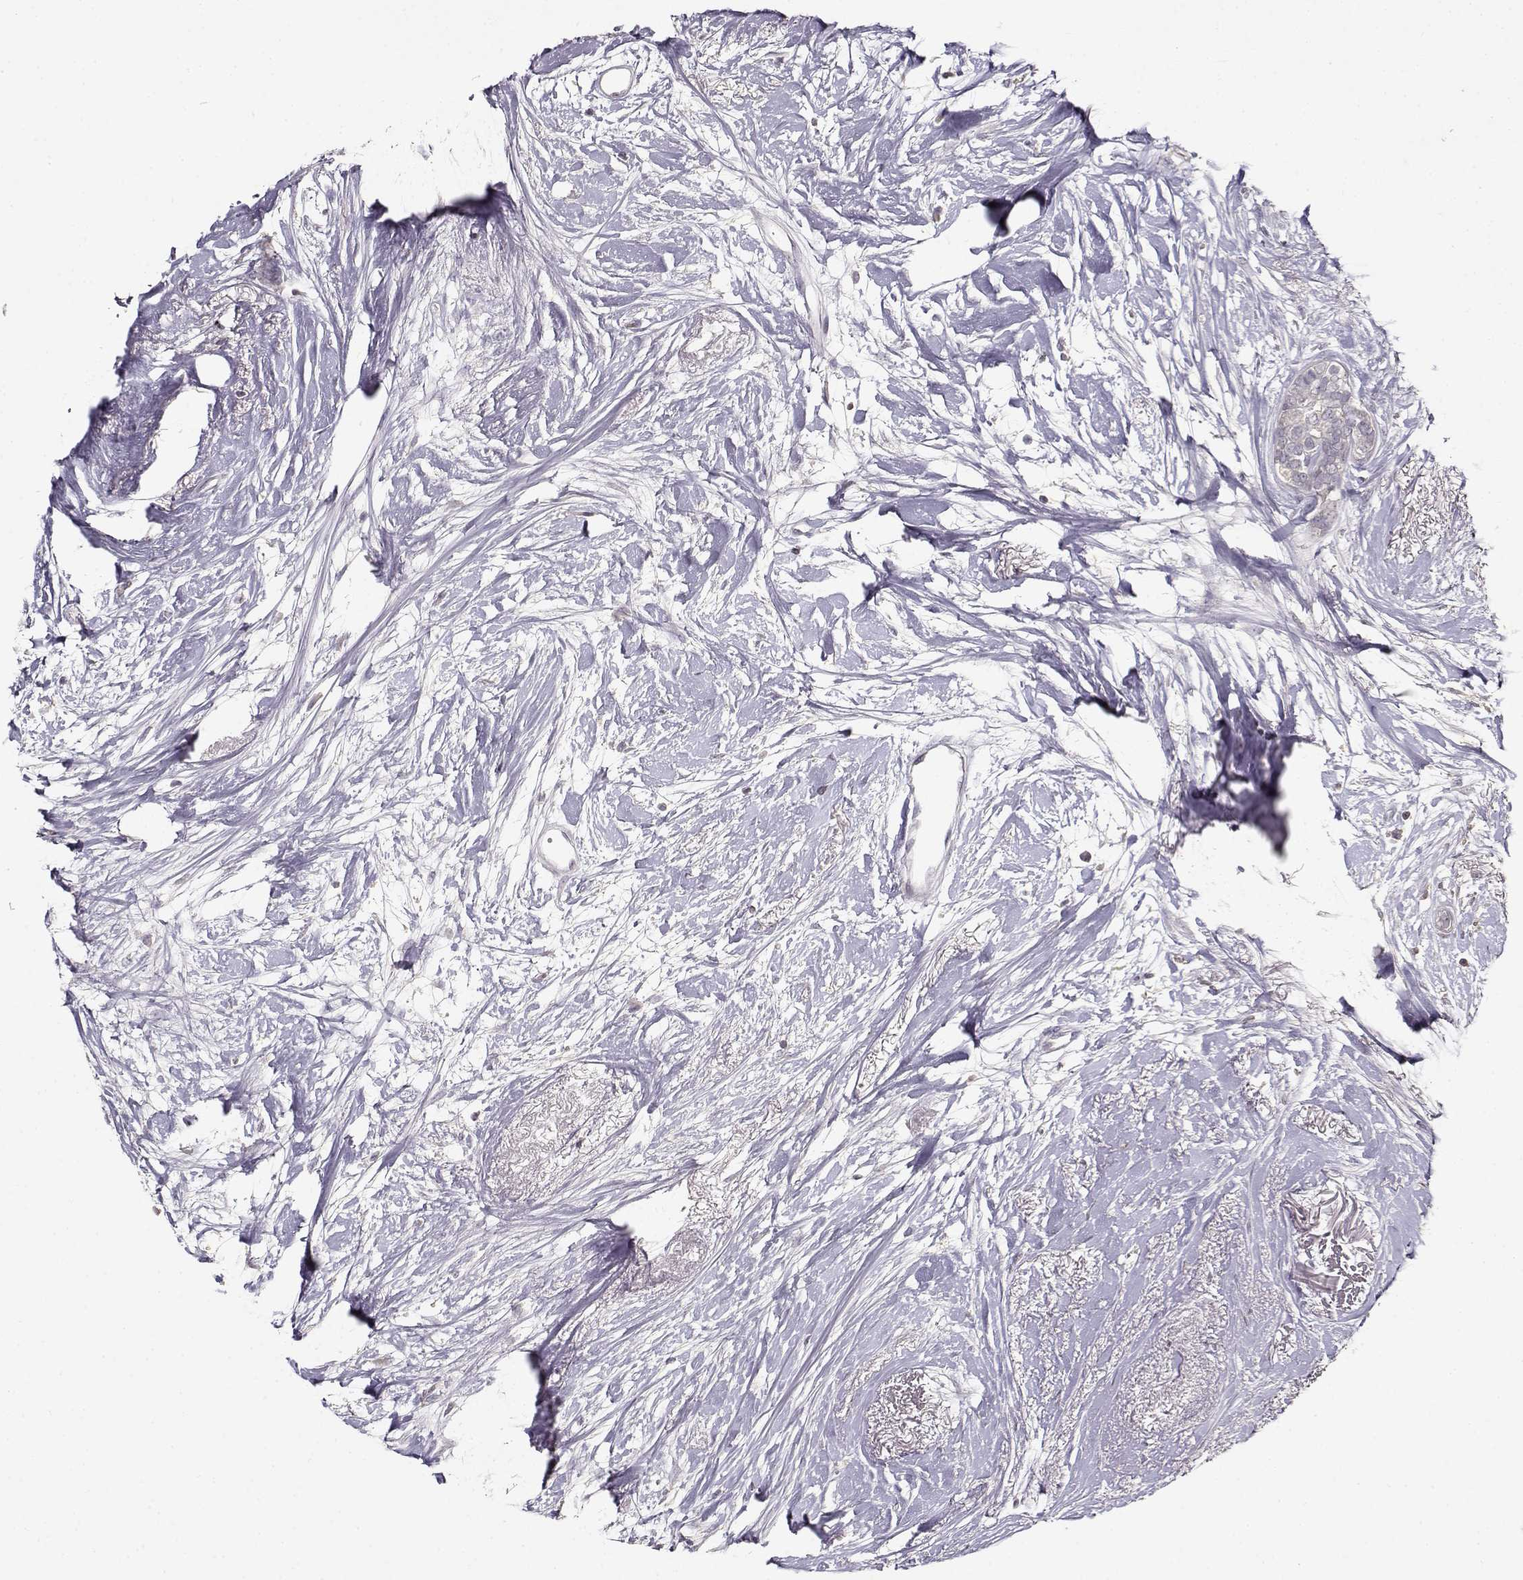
{"staining": {"intensity": "negative", "quantity": "none", "location": "none"}, "tissue": "breast cancer", "cell_type": "Tumor cells", "image_type": "cancer", "snomed": [{"axis": "morphology", "description": "Duct carcinoma"}, {"axis": "topography", "description": "Breast"}], "caption": "Immunohistochemistry (IHC) image of human breast intraductal carcinoma stained for a protein (brown), which demonstrates no expression in tumor cells.", "gene": "UROC1", "patient": {"sex": "female", "age": 40}}